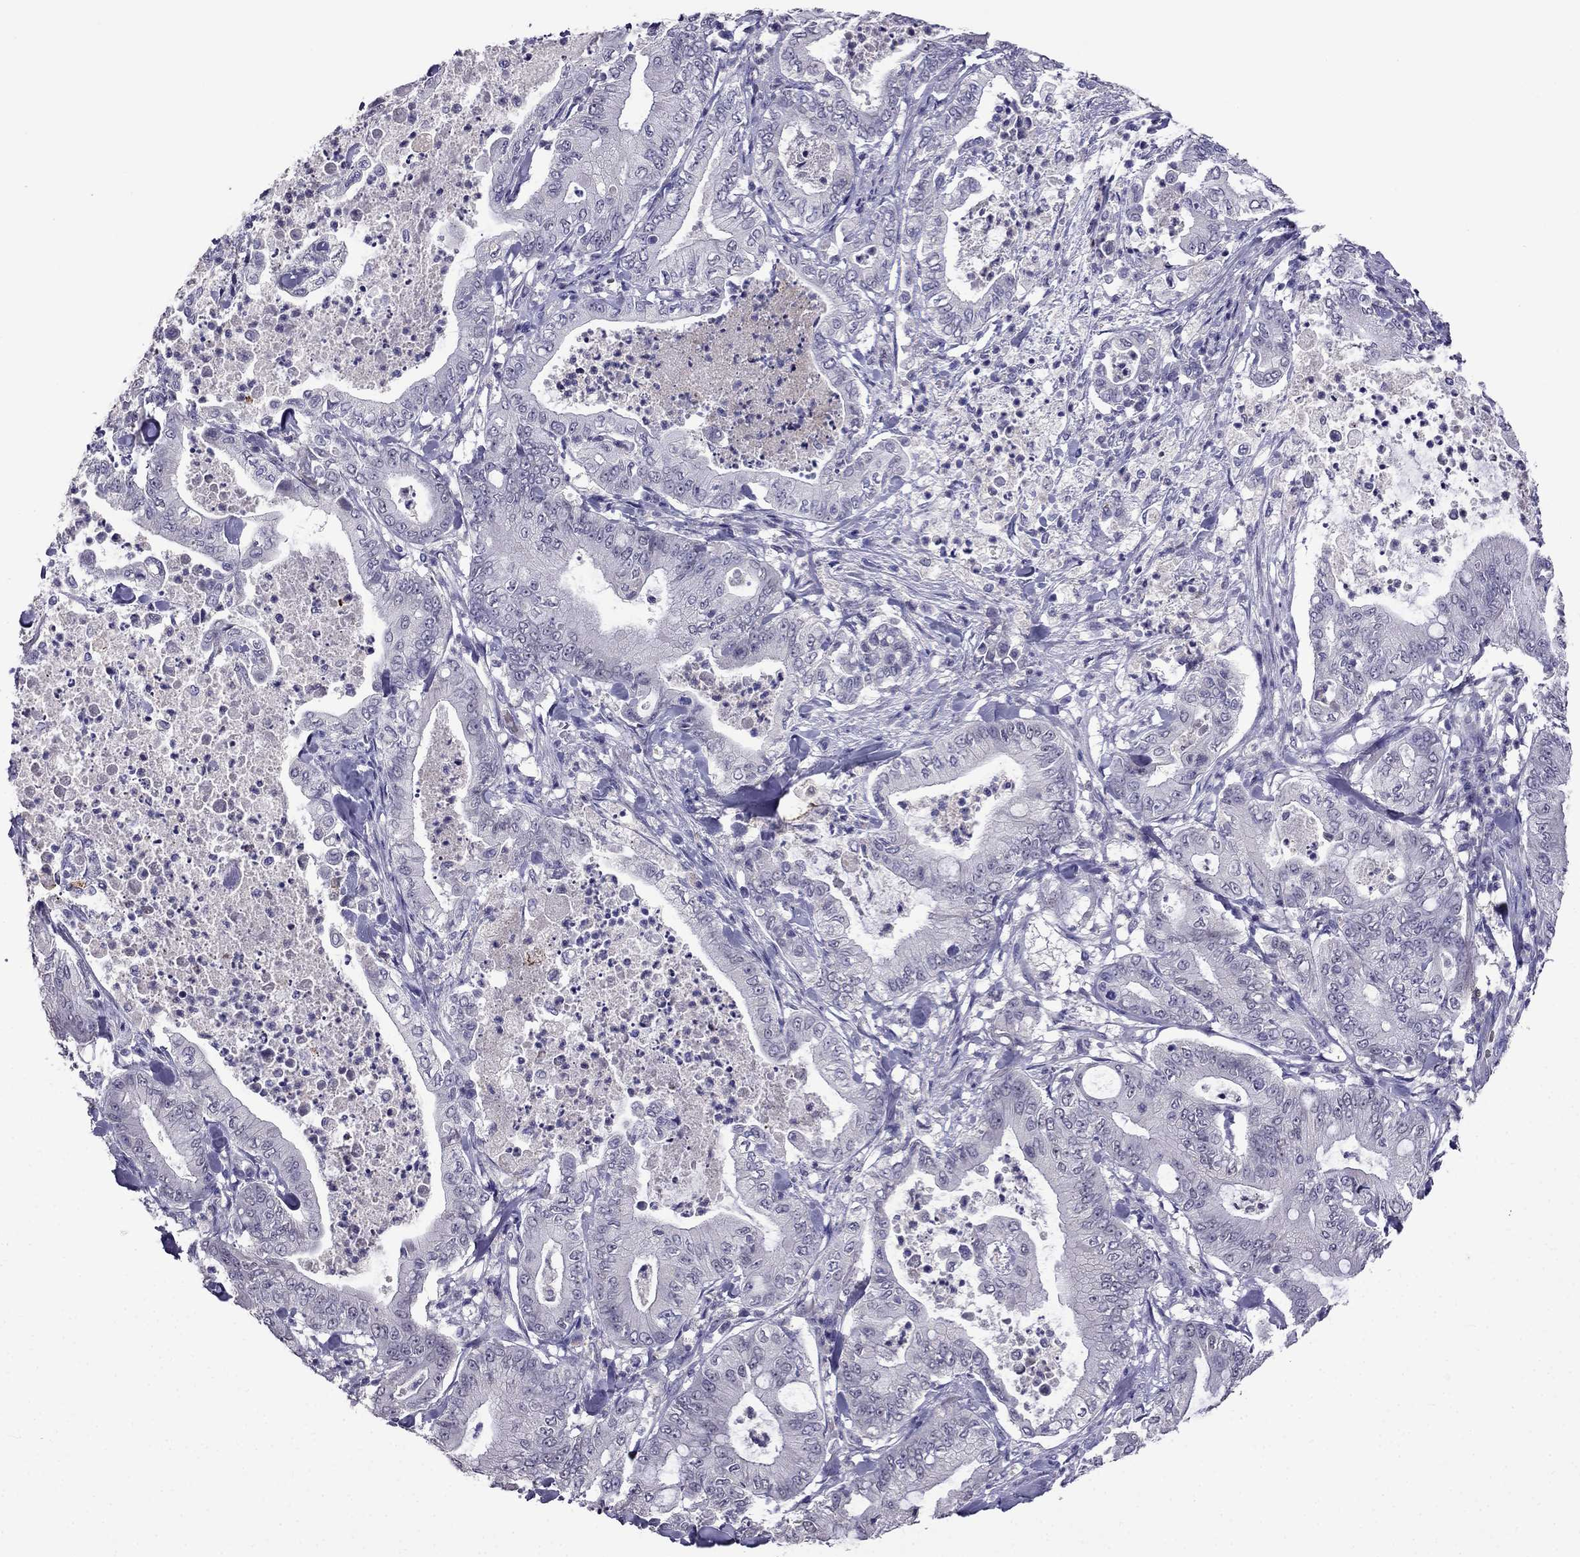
{"staining": {"intensity": "negative", "quantity": "none", "location": "none"}, "tissue": "pancreatic cancer", "cell_type": "Tumor cells", "image_type": "cancer", "snomed": [{"axis": "morphology", "description": "Adenocarcinoma, NOS"}, {"axis": "topography", "description": "Pancreas"}], "caption": "Immunohistochemical staining of pancreatic adenocarcinoma reveals no significant staining in tumor cells.", "gene": "AQP9", "patient": {"sex": "male", "age": 71}}